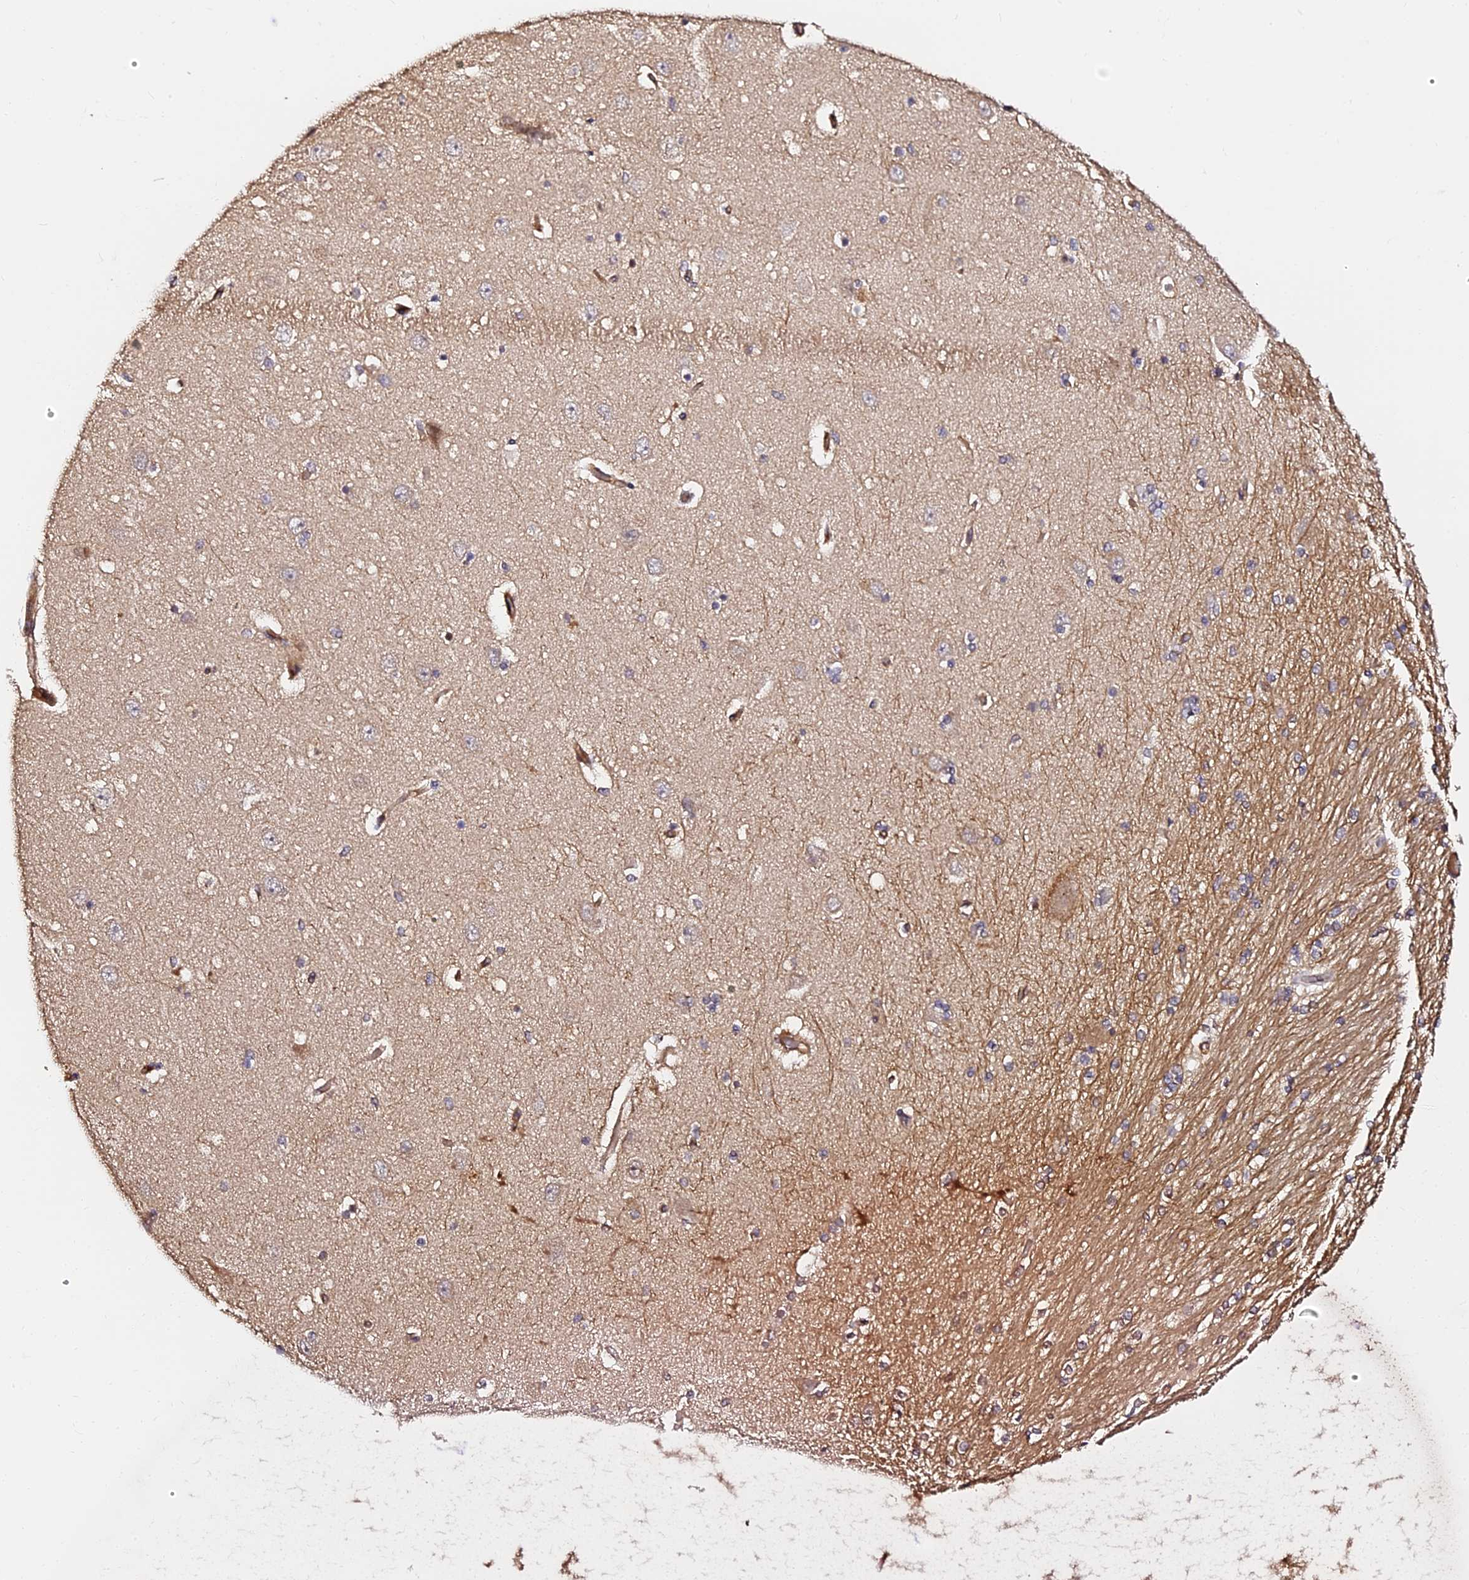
{"staining": {"intensity": "weak", "quantity": "<25%", "location": "cytoplasmic/membranous"}, "tissue": "hippocampus", "cell_type": "Glial cells", "image_type": "normal", "snomed": [{"axis": "morphology", "description": "Normal tissue, NOS"}, {"axis": "topography", "description": "Hippocampus"}], "caption": "Micrograph shows no significant protein positivity in glial cells of unremarkable hippocampus.", "gene": "TDO2", "patient": {"sex": "female", "age": 54}}